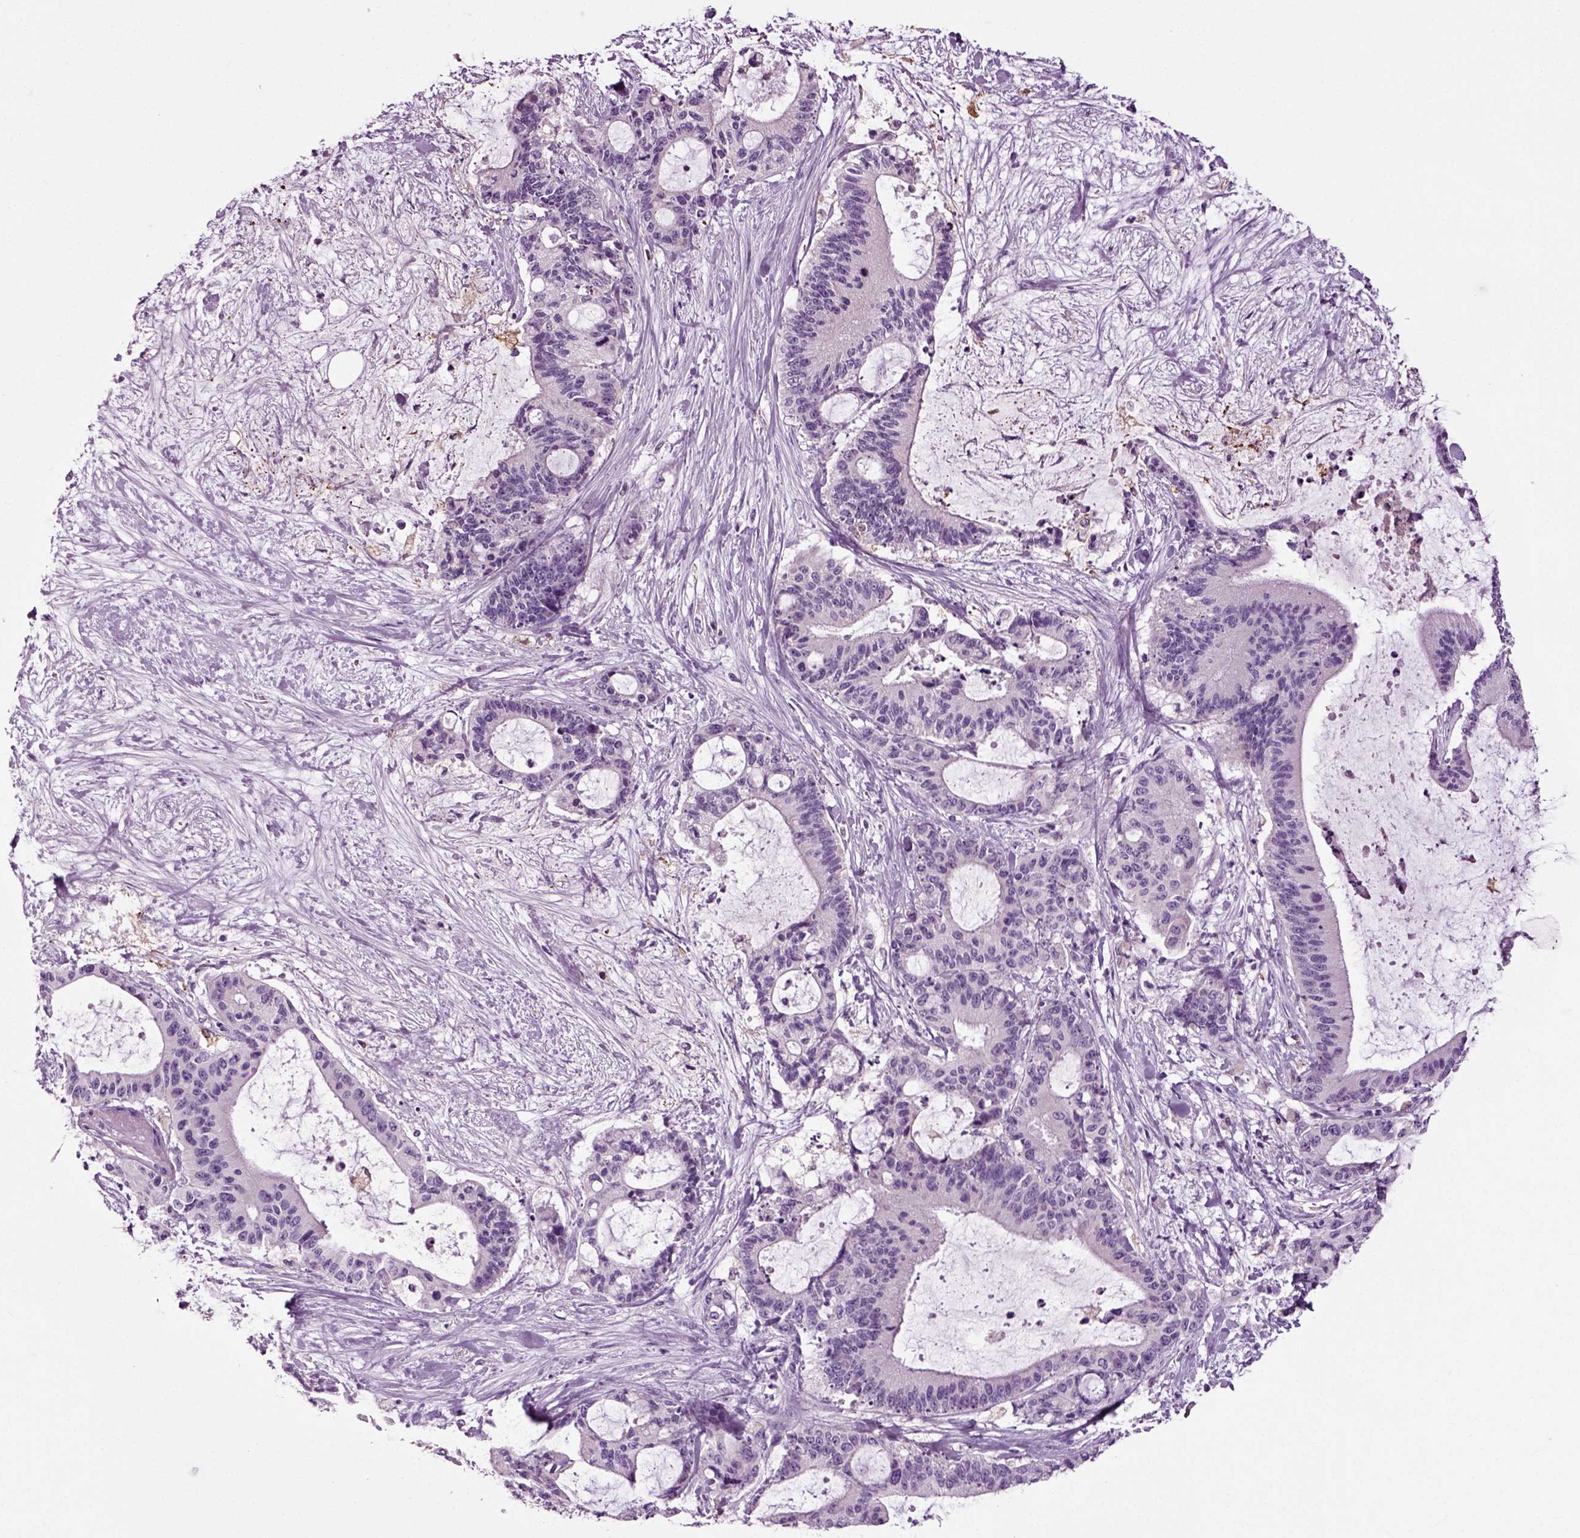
{"staining": {"intensity": "negative", "quantity": "none", "location": "none"}, "tissue": "liver cancer", "cell_type": "Tumor cells", "image_type": "cancer", "snomed": [{"axis": "morphology", "description": "Cholangiocarcinoma"}, {"axis": "topography", "description": "Liver"}], "caption": "Liver cancer was stained to show a protein in brown. There is no significant expression in tumor cells.", "gene": "DNAH10", "patient": {"sex": "female", "age": 73}}